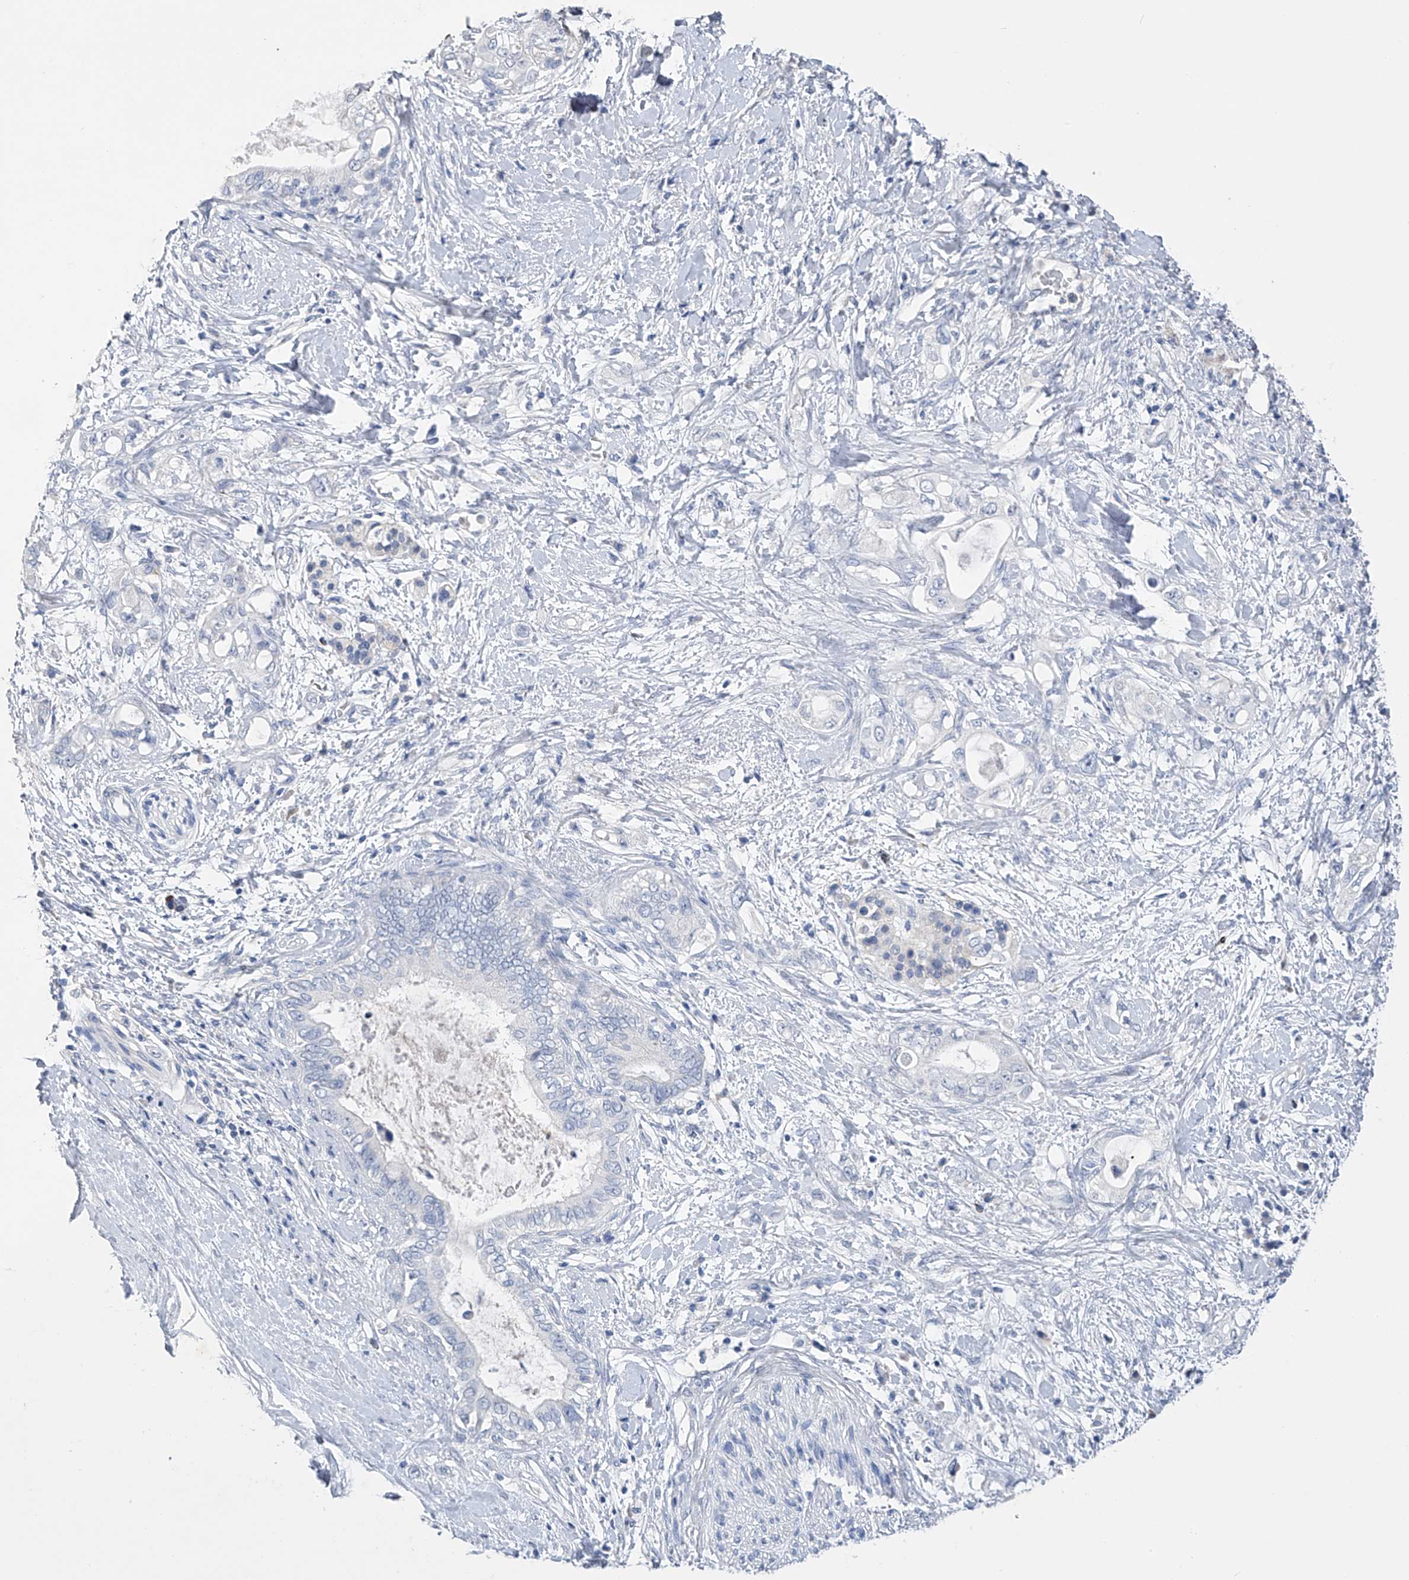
{"staining": {"intensity": "negative", "quantity": "none", "location": "none"}, "tissue": "pancreatic cancer", "cell_type": "Tumor cells", "image_type": "cancer", "snomed": [{"axis": "morphology", "description": "Adenocarcinoma, NOS"}, {"axis": "topography", "description": "Pancreas"}], "caption": "There is no significant staining in tumor cells of pancreatic cancer.", "gene": "ADRA1A", "patient": {"sex": "female", "age": 56}}